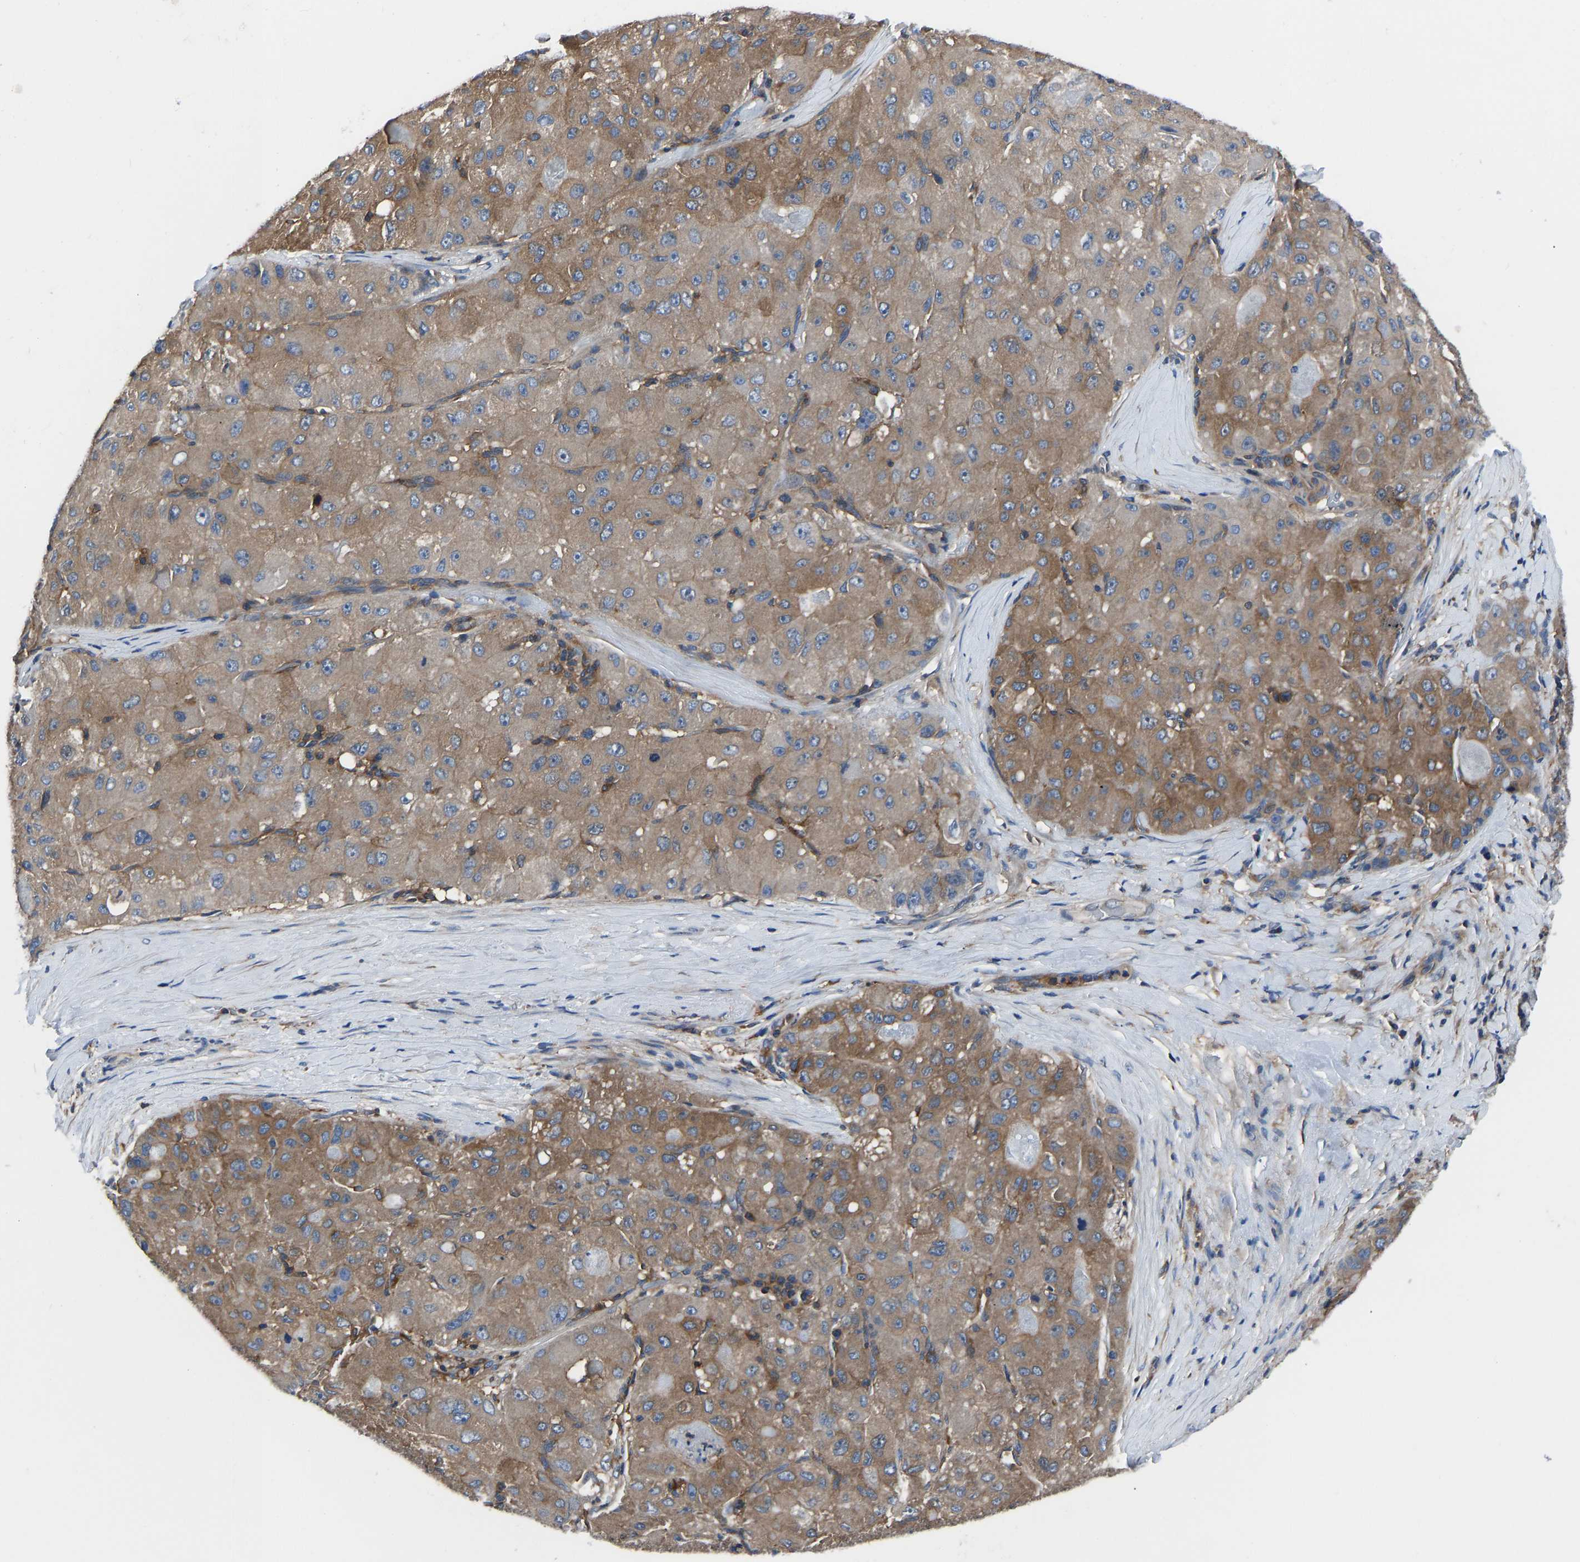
{"staining": {"intensity": "moderate", "quantity": ">75%", "location": "cytoplasmic/membranous"}, "tissue": "liver cancer", "cell_type": "Tumor cells", "image_type": "cancer", "snomed": [{"axis": "morphology", "description": "Carcinoma, Hepatocellular, NOS"}, {"axis": "topography", "description": "Liver"}], "caption": "Liver cancer was stained to show a protein in brown. There is medium levels of moderate cytoplasmic/membranous staining in about >75% of tumor cells.", "gene": "PRKAR1A", "patient": {"sex": "male", "age": 80}}